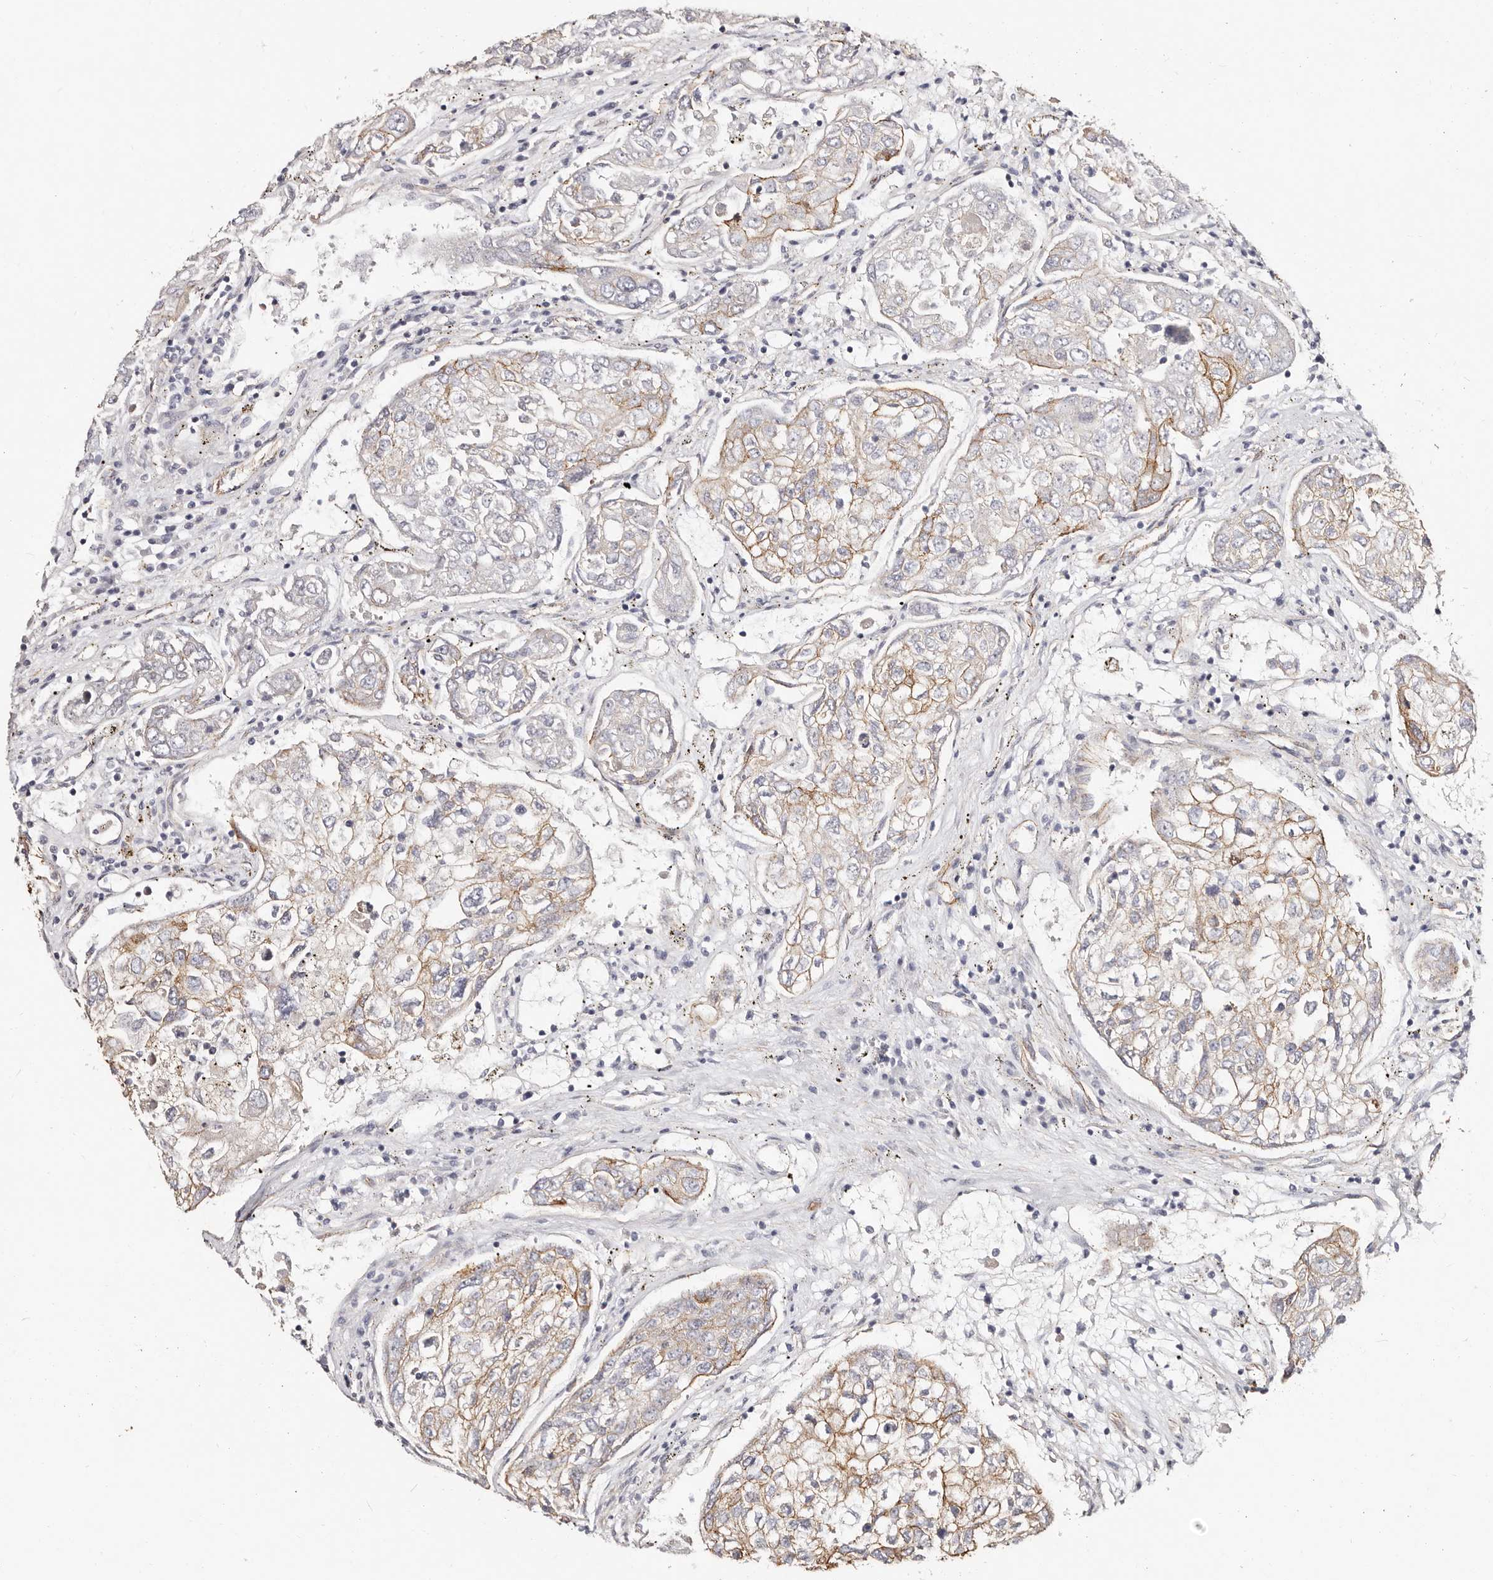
{"staining": {"intensity": "moderate", "quantity": "25%-75%", "location": "cytoplasmic/membranous"}, "tissue": "urothelial cancer", "cell_type": "Tumor cells", "image_type": "cancer", "snomed": [{"axis": "morphology", "description": "Urothelial carcinoma, High grade"}, {"axis": "topography", "description": "Lymph node"}, {"axis": "topography", "description": "Urinary bladder"}], "caption": "Moderate cytoplasmic/membranous staining is appreciated in approximately 25%-75% of tumor cells in urothelial cancer.", "gene": "CTNNB1", "patient": {"sex": "male", "age": 51}}